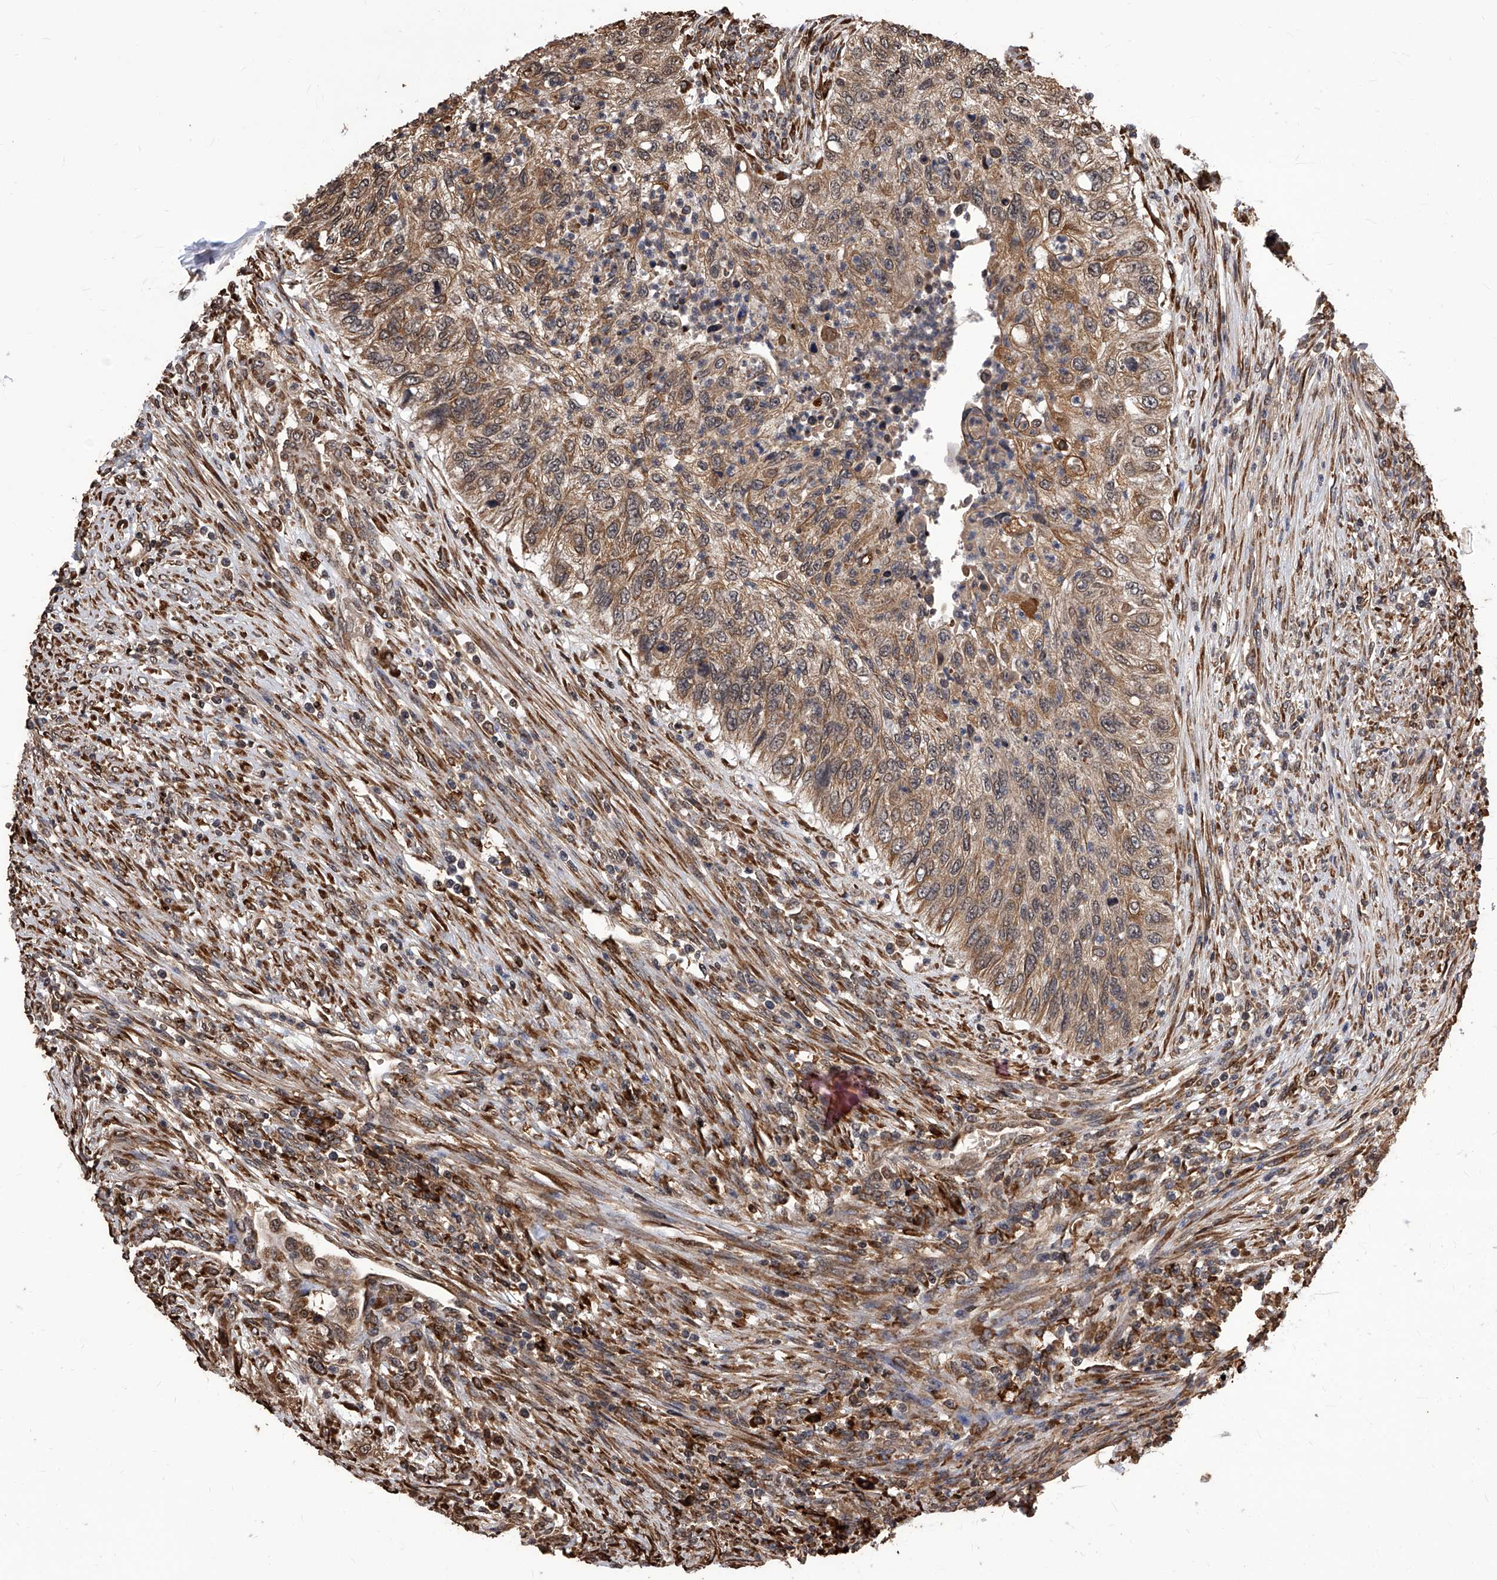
{"staining": {"intensity": "moderate", "quantity": ">75%", "location": "cytoplasmic/membranous"}, "tissue": "urothelial cancer", "cell_type": "Tumor cells", "image_type": "cancer", "snomed": [{"axis": "morphology", "description": "Urothelial carcinoma, High grade"}, {"axis": "topography", "description": "Urinary bladder"}], "caption": "A micrograph showing moderate cytoplasmic/membranous staining in approximately >75% of tumor cells in high-grade urothelial carcinoma, as visualized by brown immunohistochemical staining.", "gene": "ID1", "patient": {"sex": "female", "age": 60}}